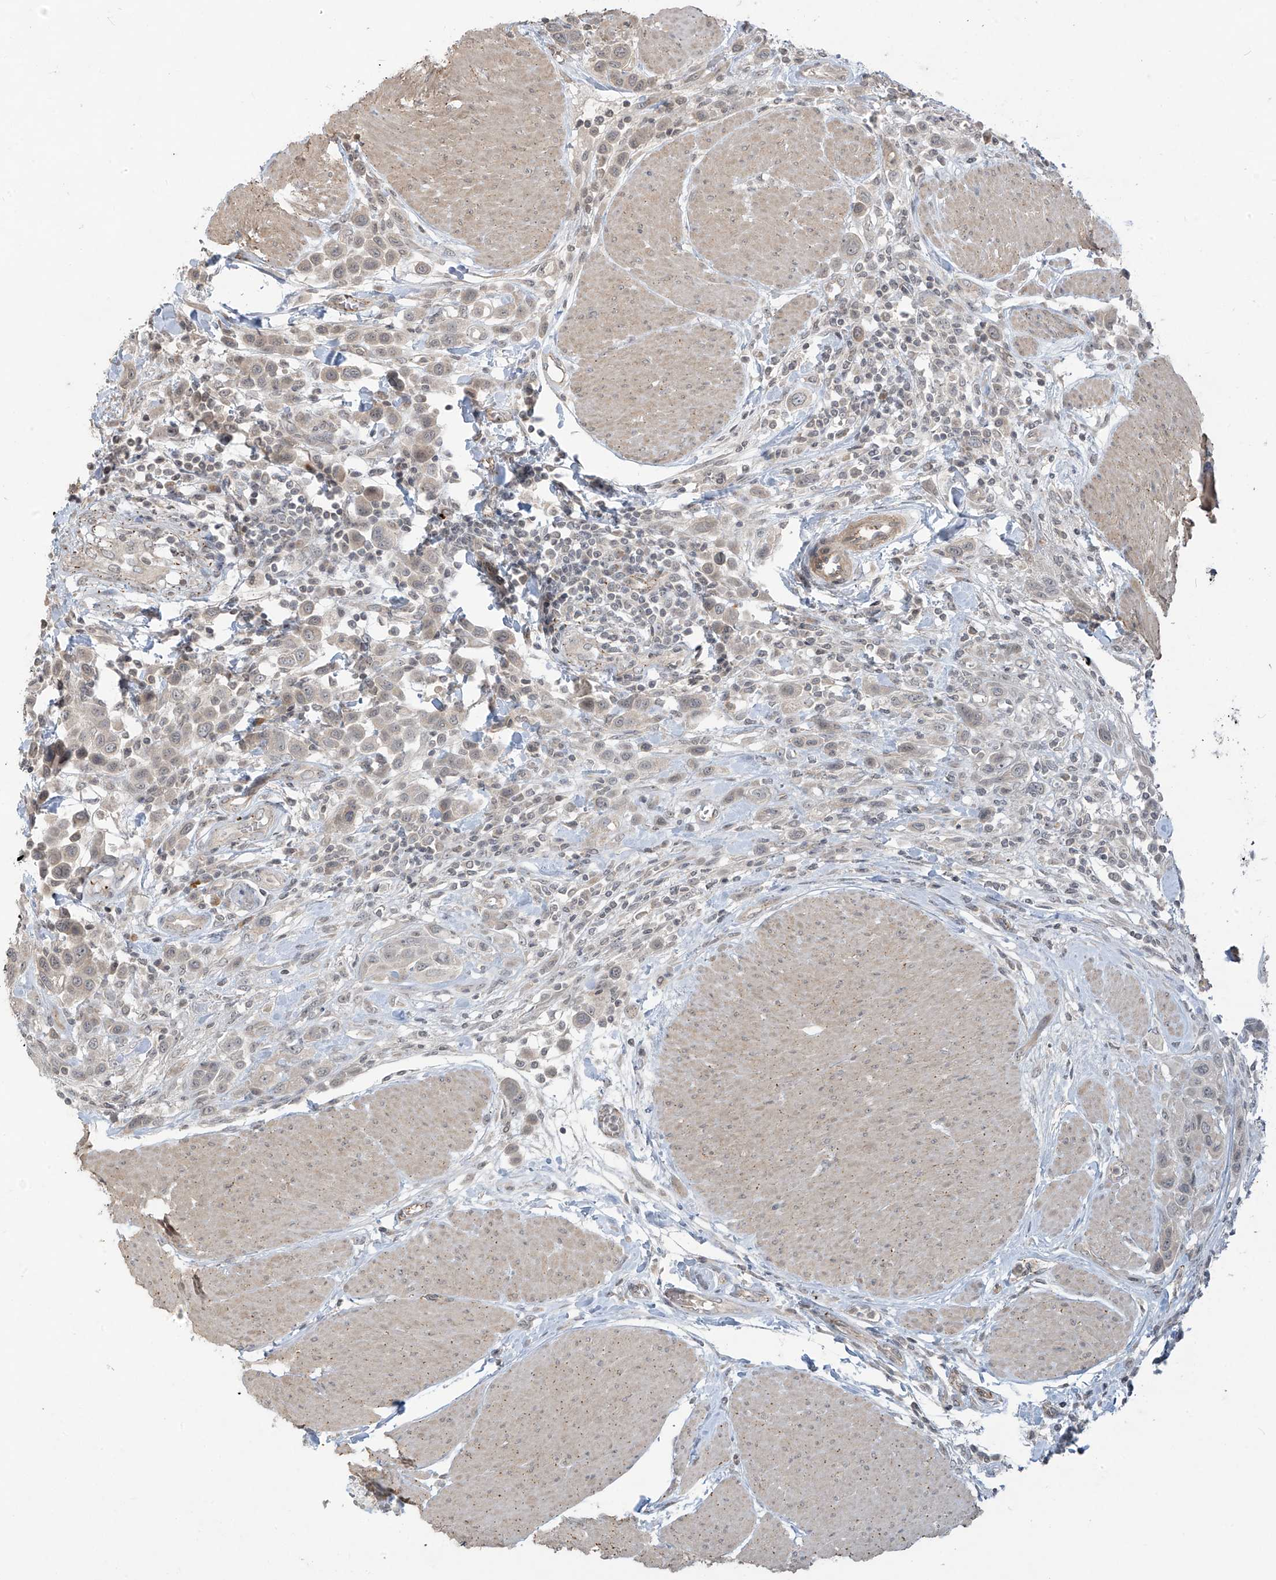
{"staining": {"intensity": "weak", "quantity": "<25%", "location": "cytoplasmic/membranous"}, "tissue": "urothelial cancer", "cell_type": "Tumor cells", "image_type": "cancer", "snomed": [{"axis": "morphology", "description": "Urothelial carcinoma, High grade"}, {"axis": "topography", "description": "Urinary bladder"}], "caption": "A micrograph of human urothelial cancer is negative for staining in tumor cells.", "gene": "DGKQ", "patient": {"sex": "male", "age": 50}}